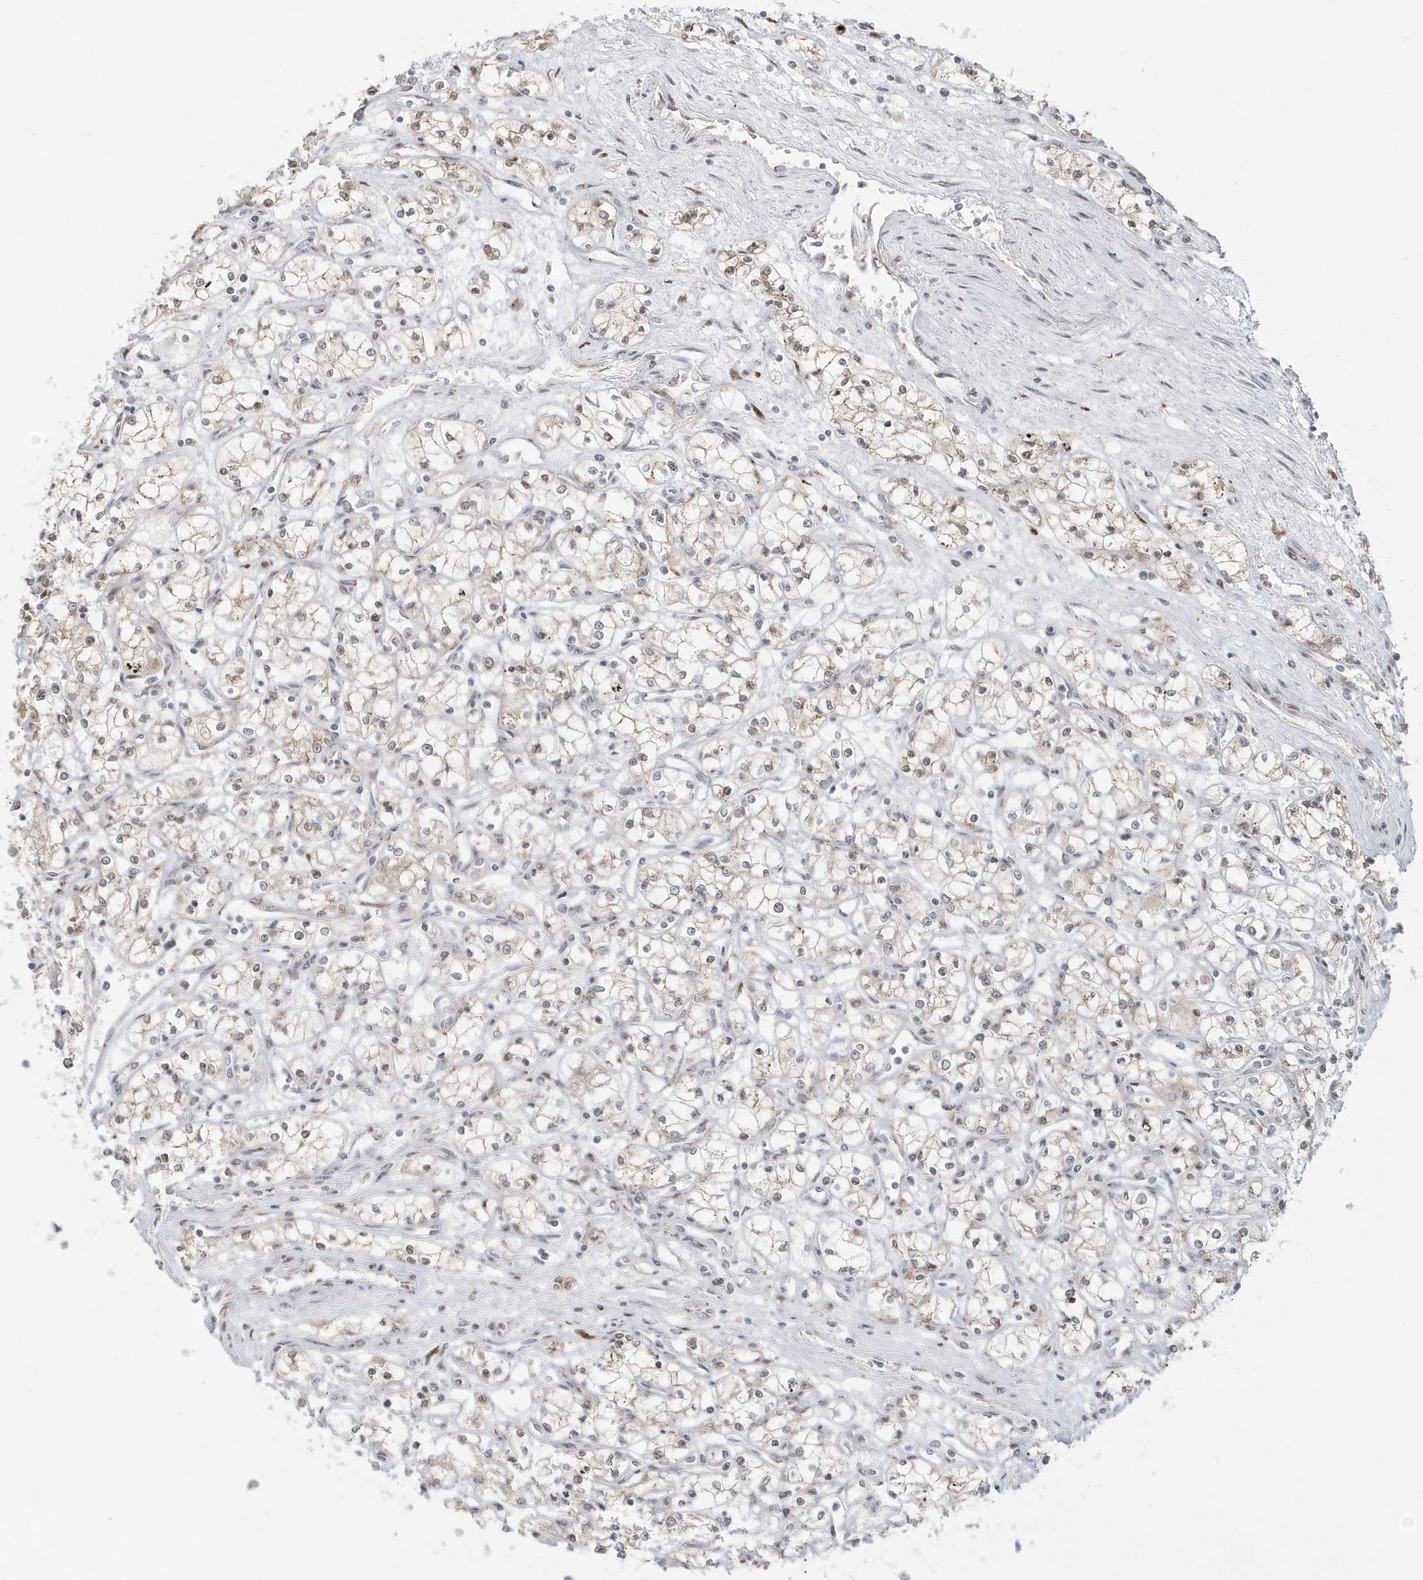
{"staining": {"intensity": "weak", "quantity": "25%-75%", "location": "cytoplasmic/membranous"}, "tissue": "renal cancer", "cell_type": "Tumor cells", "image_type": "cancer", "snomed": [{"axis": "morphology", "description": "Adenocarcinoma, NOS"}, {"axis": "topography", "description": "Kidney"}], "caption": "Protein analysis of renal adenocarcinoma tissue demonstrates weak cytoplasmic/membranous positivity in about 25%-75% of tumor cells.", "gene": "DHFR", "patient": {"sex": "male", "age": 59}}